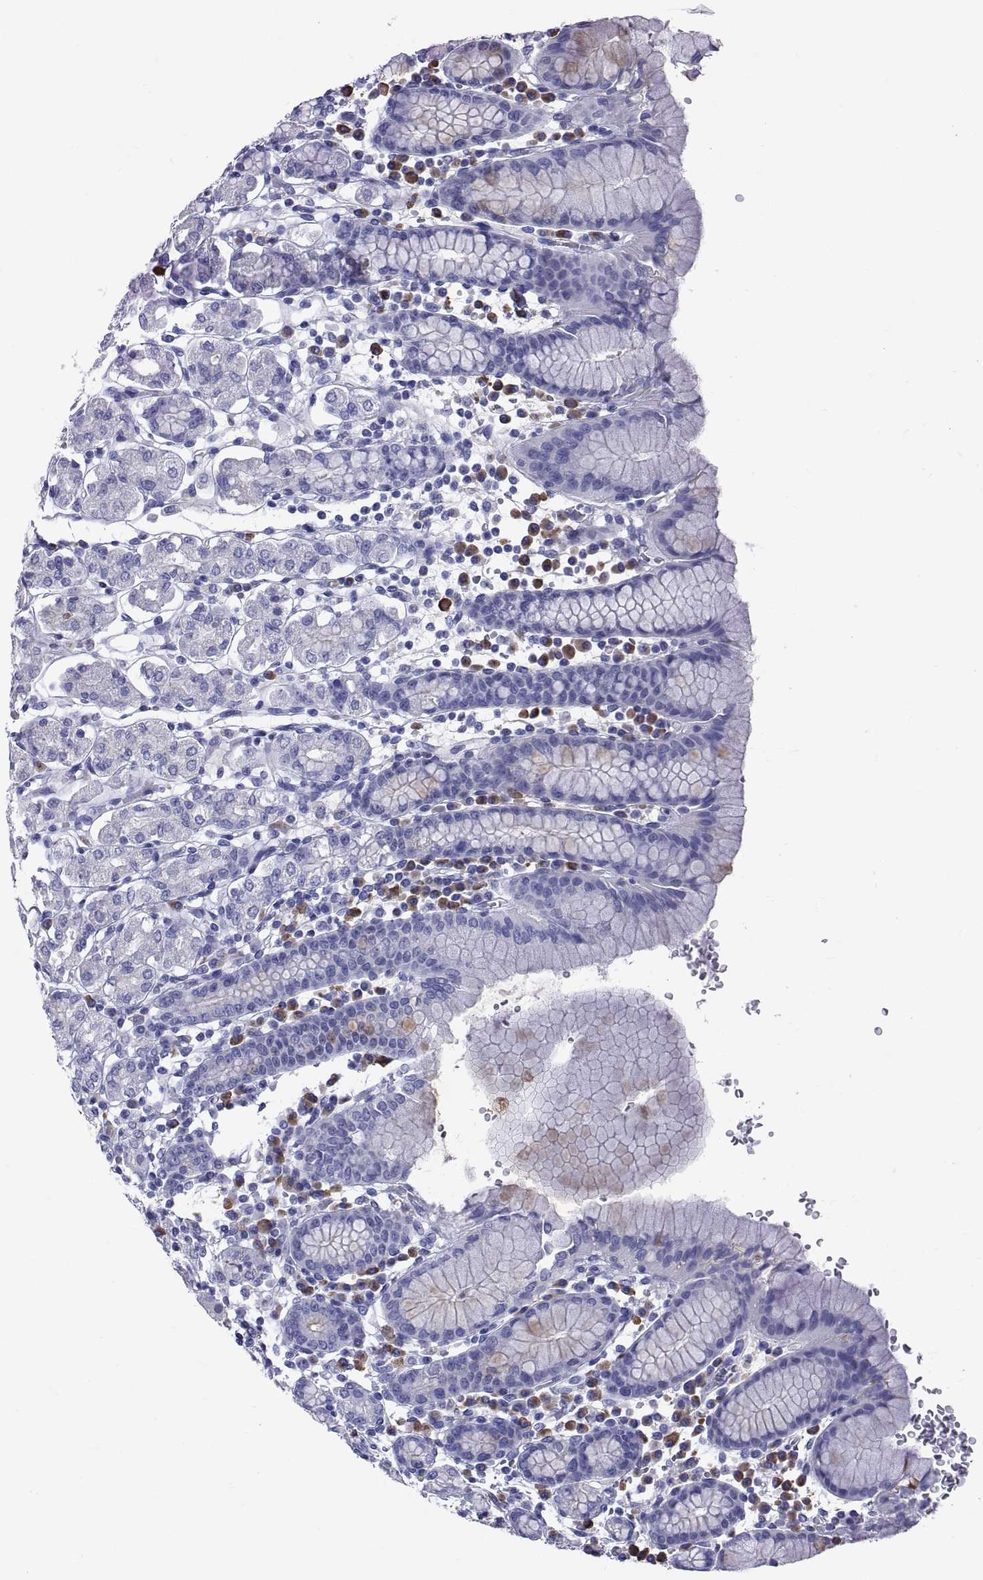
{"staining": {"intensity": "negative", "quantity": "none", "location": "none"}, "tissue": "stomach", "cell_type": "Glandular cells", "image_type": "normal", "snomed": [{"axis": "morphology", "description": "Normal tissue, NOS"}, {"axis": "topography", "description": "Stomach, upper"}, {"axis": "topography", "description": "Stomach"}], "caption": "DAB immunohistochemical staining of unremarkable stomach displays no significant expression in glandular cells.", "gene": "CT47A10", "patient": {"sex": "male", "age": 62}}